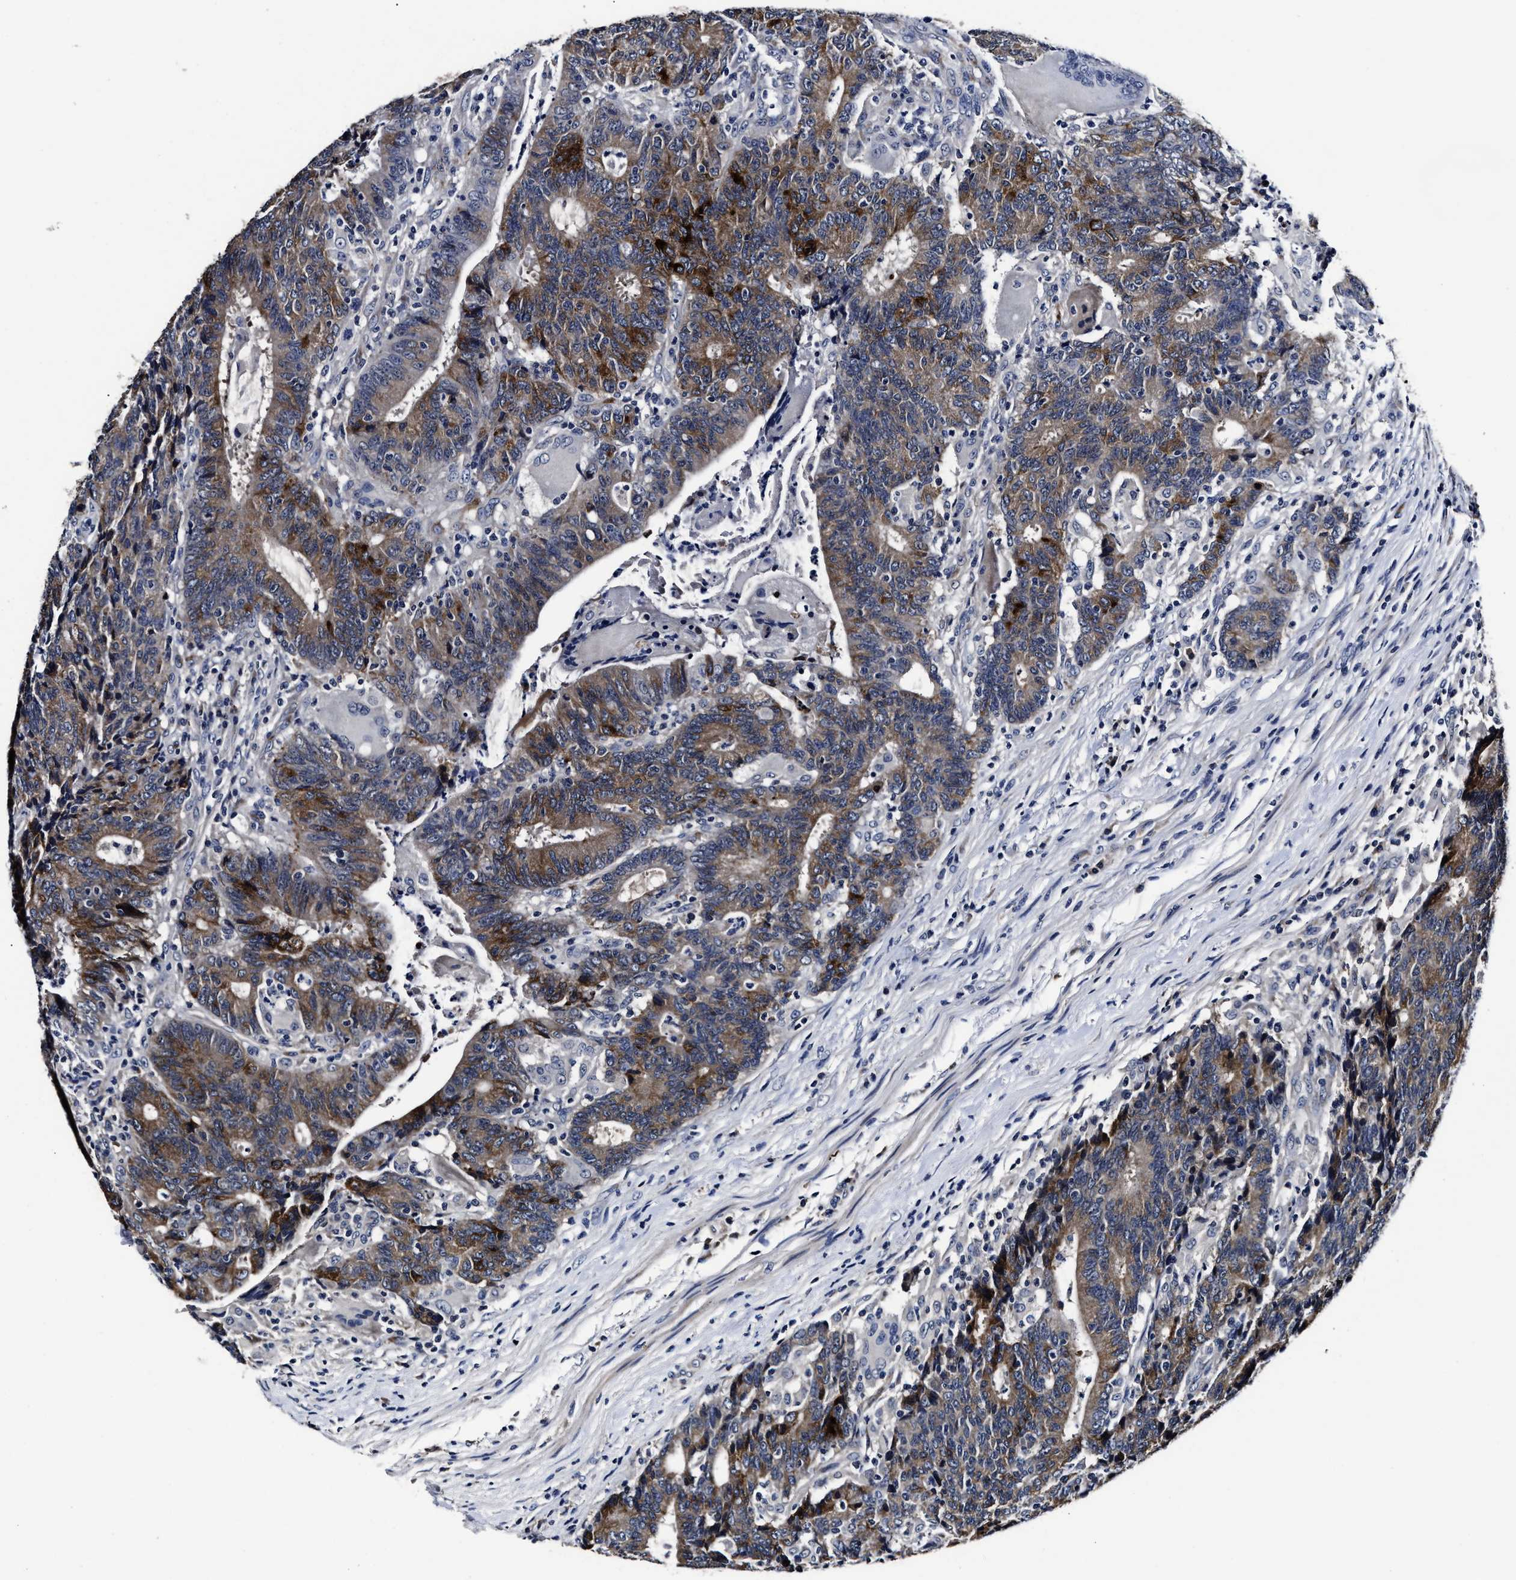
{"staining": {"intensity": "moderate", "quantity": ">75%", "location": "cytoplasmic/membranous"}, "tissue": "colorectal cancer", "cell_type": "Tumor cells", "image_type": "cancer", "snomed": [{"axis": "morphology", "description": "Normal tissue, NOS"}, {"axis": "morphology", "description": "Adenocarcinoma, NOS"}, {"axis": "topography", "description": "Colon"}], "caption": "Protein expression analysis of colorectal cancer (adenocarcinoma) reveals moderate cytoplasmic/membranous positivity in about >75% of tumor cells.", "gene": "OLFML2A", "patient": {"sex": "female", "age": 75}}